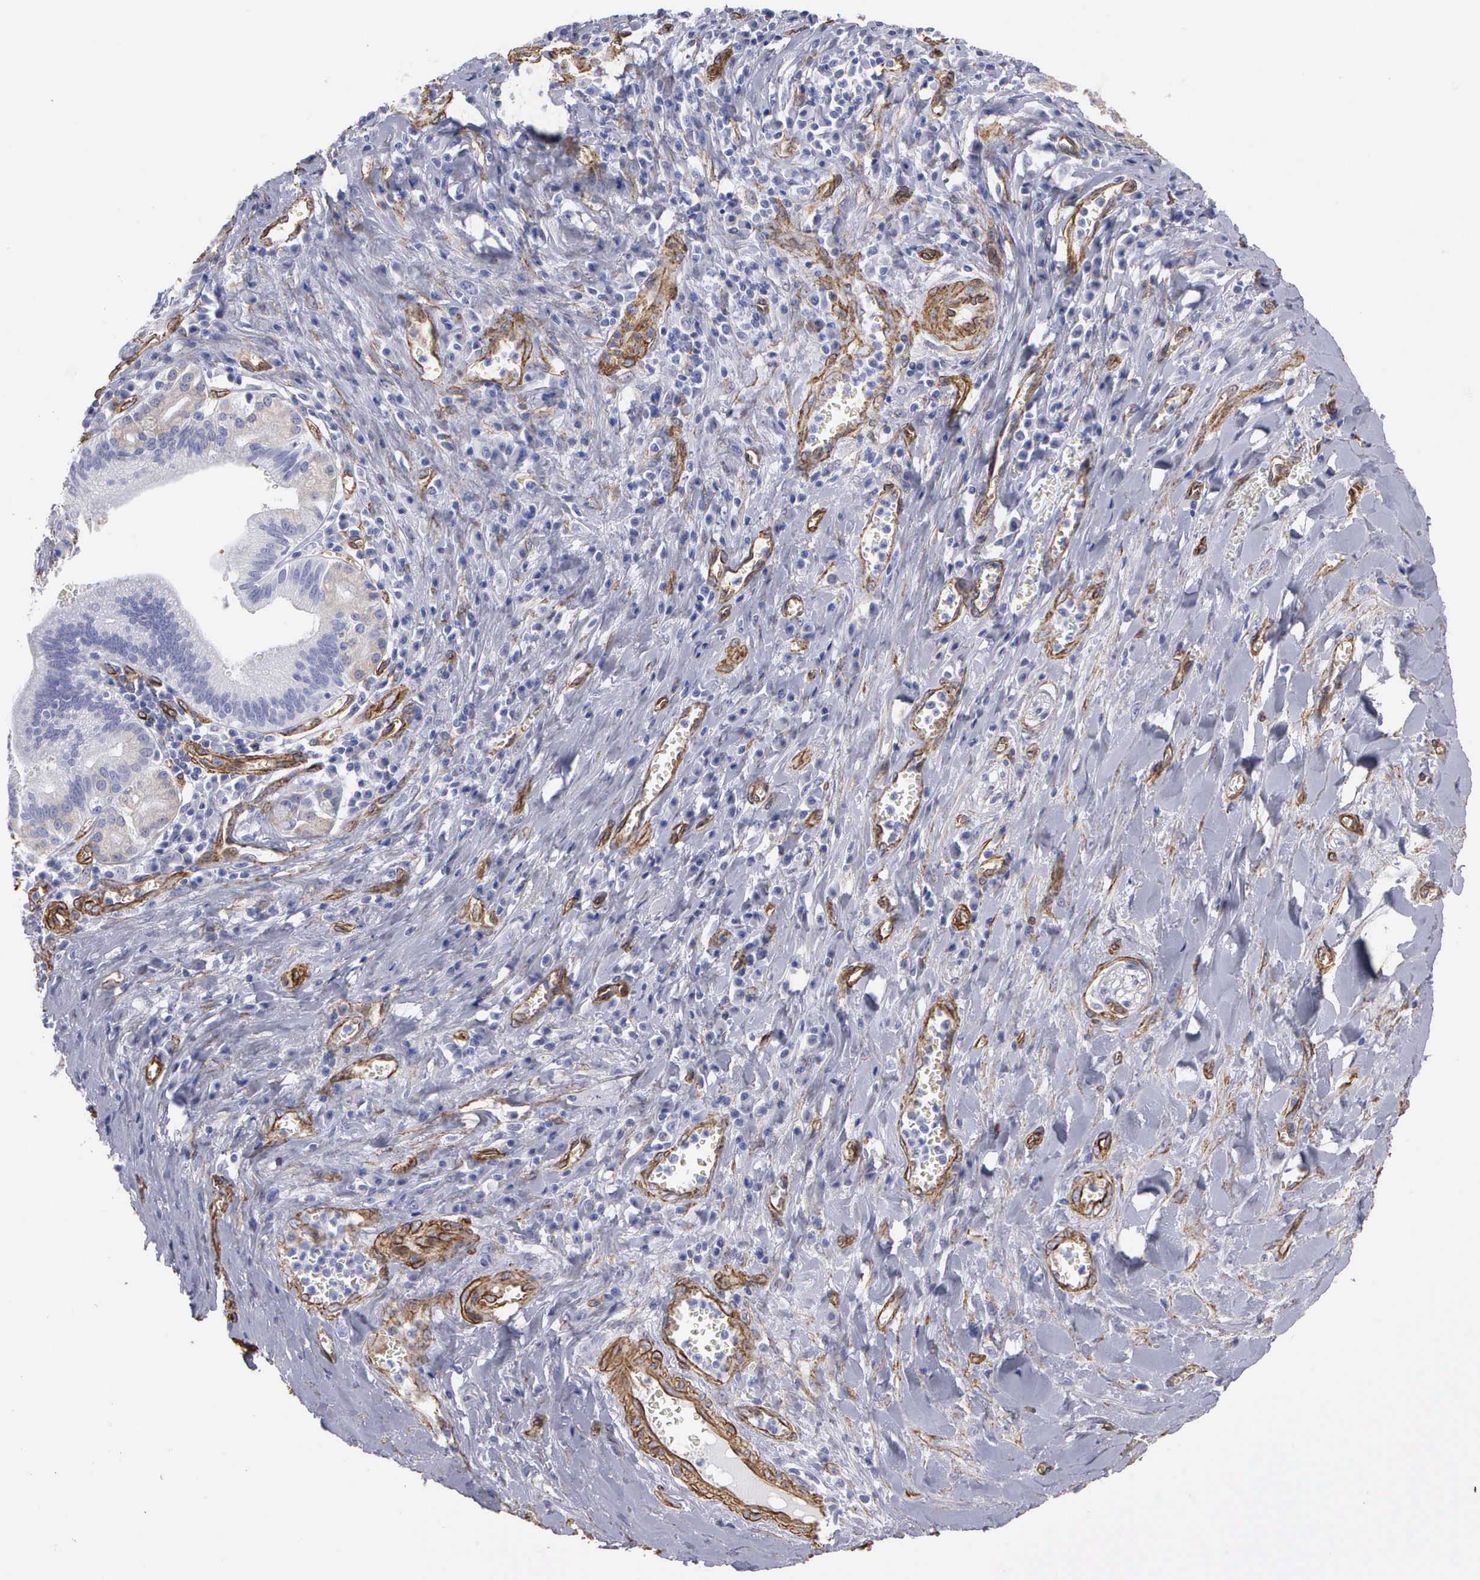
{"staining": {"intensity": "negative", "quantity": "none", "location": "none"}, "tissue": "pancreatic cancer", "cell_type": "Tumor cells", "image_type": "cancer", "snomed": [{"axis": "morphology", "description": "Adenocarcinoma, NOS"}, {"axis": "topography", "description": "Pancreas"}], "caption": "Photomicrograph shows no significant protein expression in tumor cells of pancreatic adenocarcinoma. (DAB immunohistochemistry visualized using brightfield microscopy, high magnification).", "gene": "MAGEB10", "patient": {"sex": "male", "age": 69}}